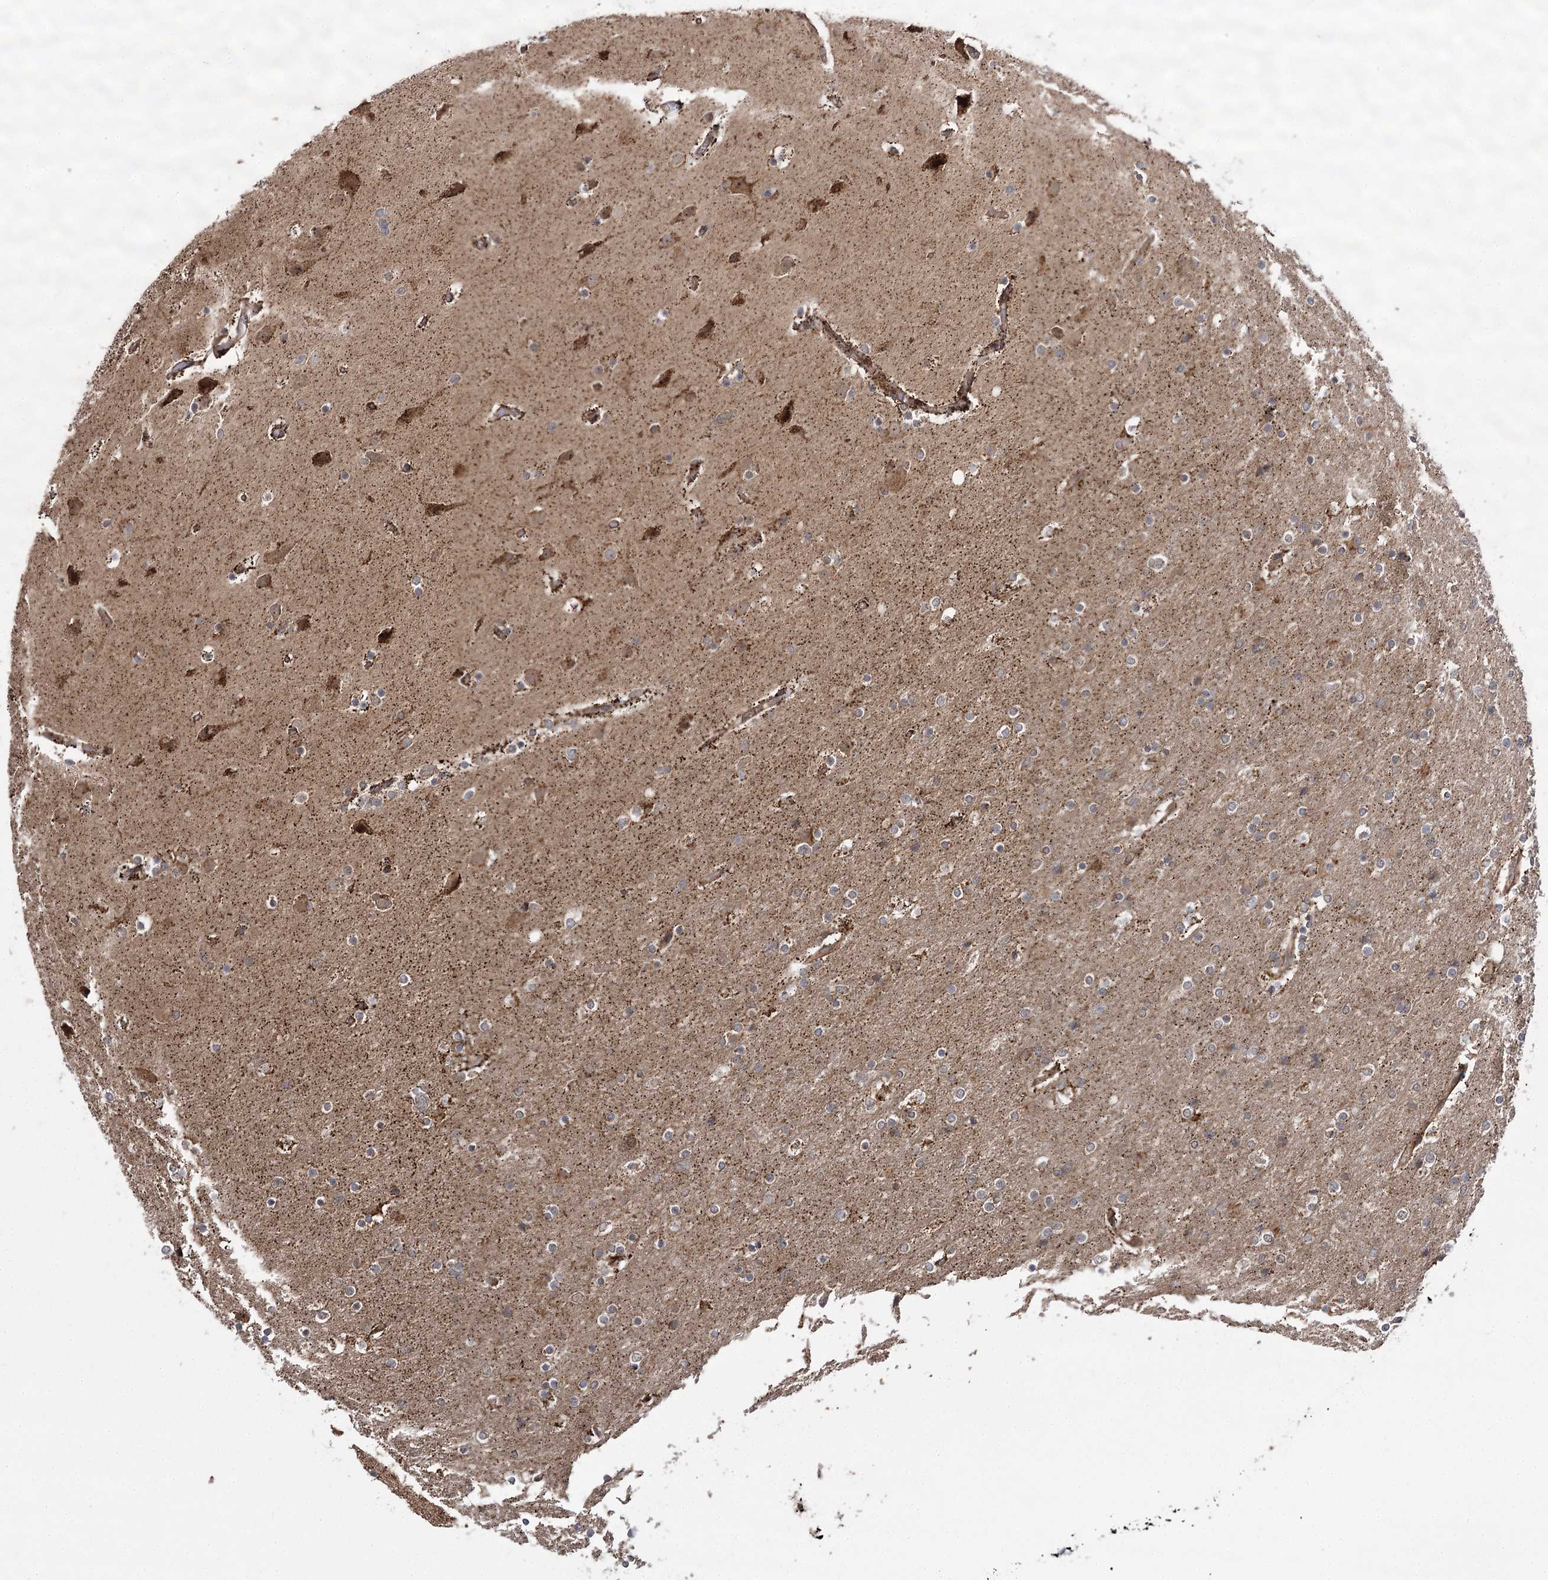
{"staining": {"intensity": "negative", "quantity": "none", "location": "none"}, "tissue": "glioma", "cell_type": "Tumor cells", "image_type": "cancer", "snomed": [{"axis": "morphology", "description": "Glioma, malignant, High grade"}, {"axis": "topography", "description": "Cerebral cortex"}], "caption": "This is an immunohistochemistry image of glioma. There is no expression in tumor cells.", "gene": "FANCL", "patient": {"sex": "female", "age": 36}}